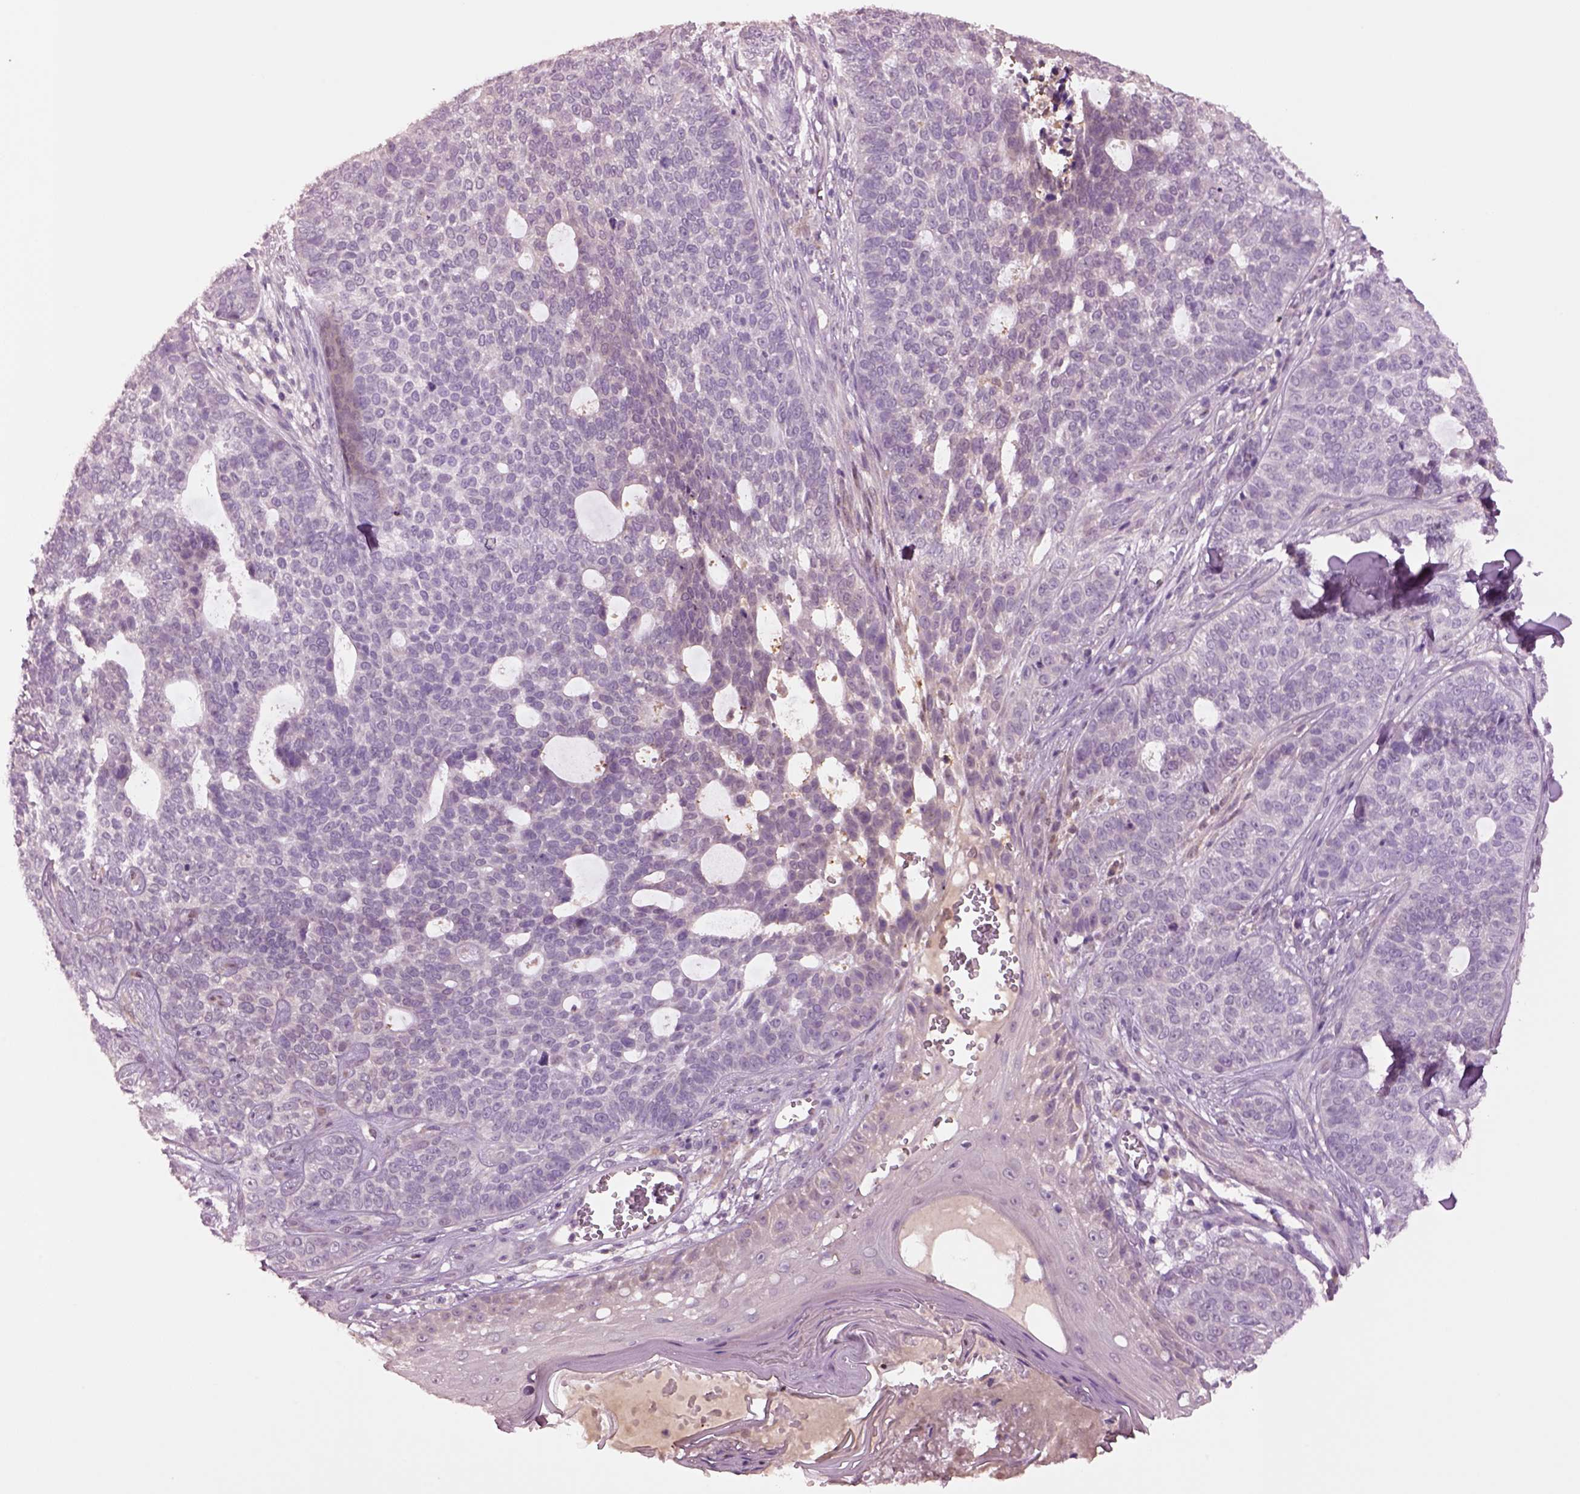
{"staining": {"intensity": "negative", "quantity": "none", "location": "none"}, "tissue": "skin cancer", "cell_type": "Tumor cells", "image_type": "cancer", "snomed": [{"axis": "morphology", "description": "Basal cell carcinoma"}, {"axis": "topography", "description": "Skin"}], "caption": "IHC photomicrograph of human skin basal cell carcinoma stained for a protein (brown), which demonstrates no staining in tumor cells.", "gene": "CLPSL1", "patient": {"sex": "female", "age": 69}}